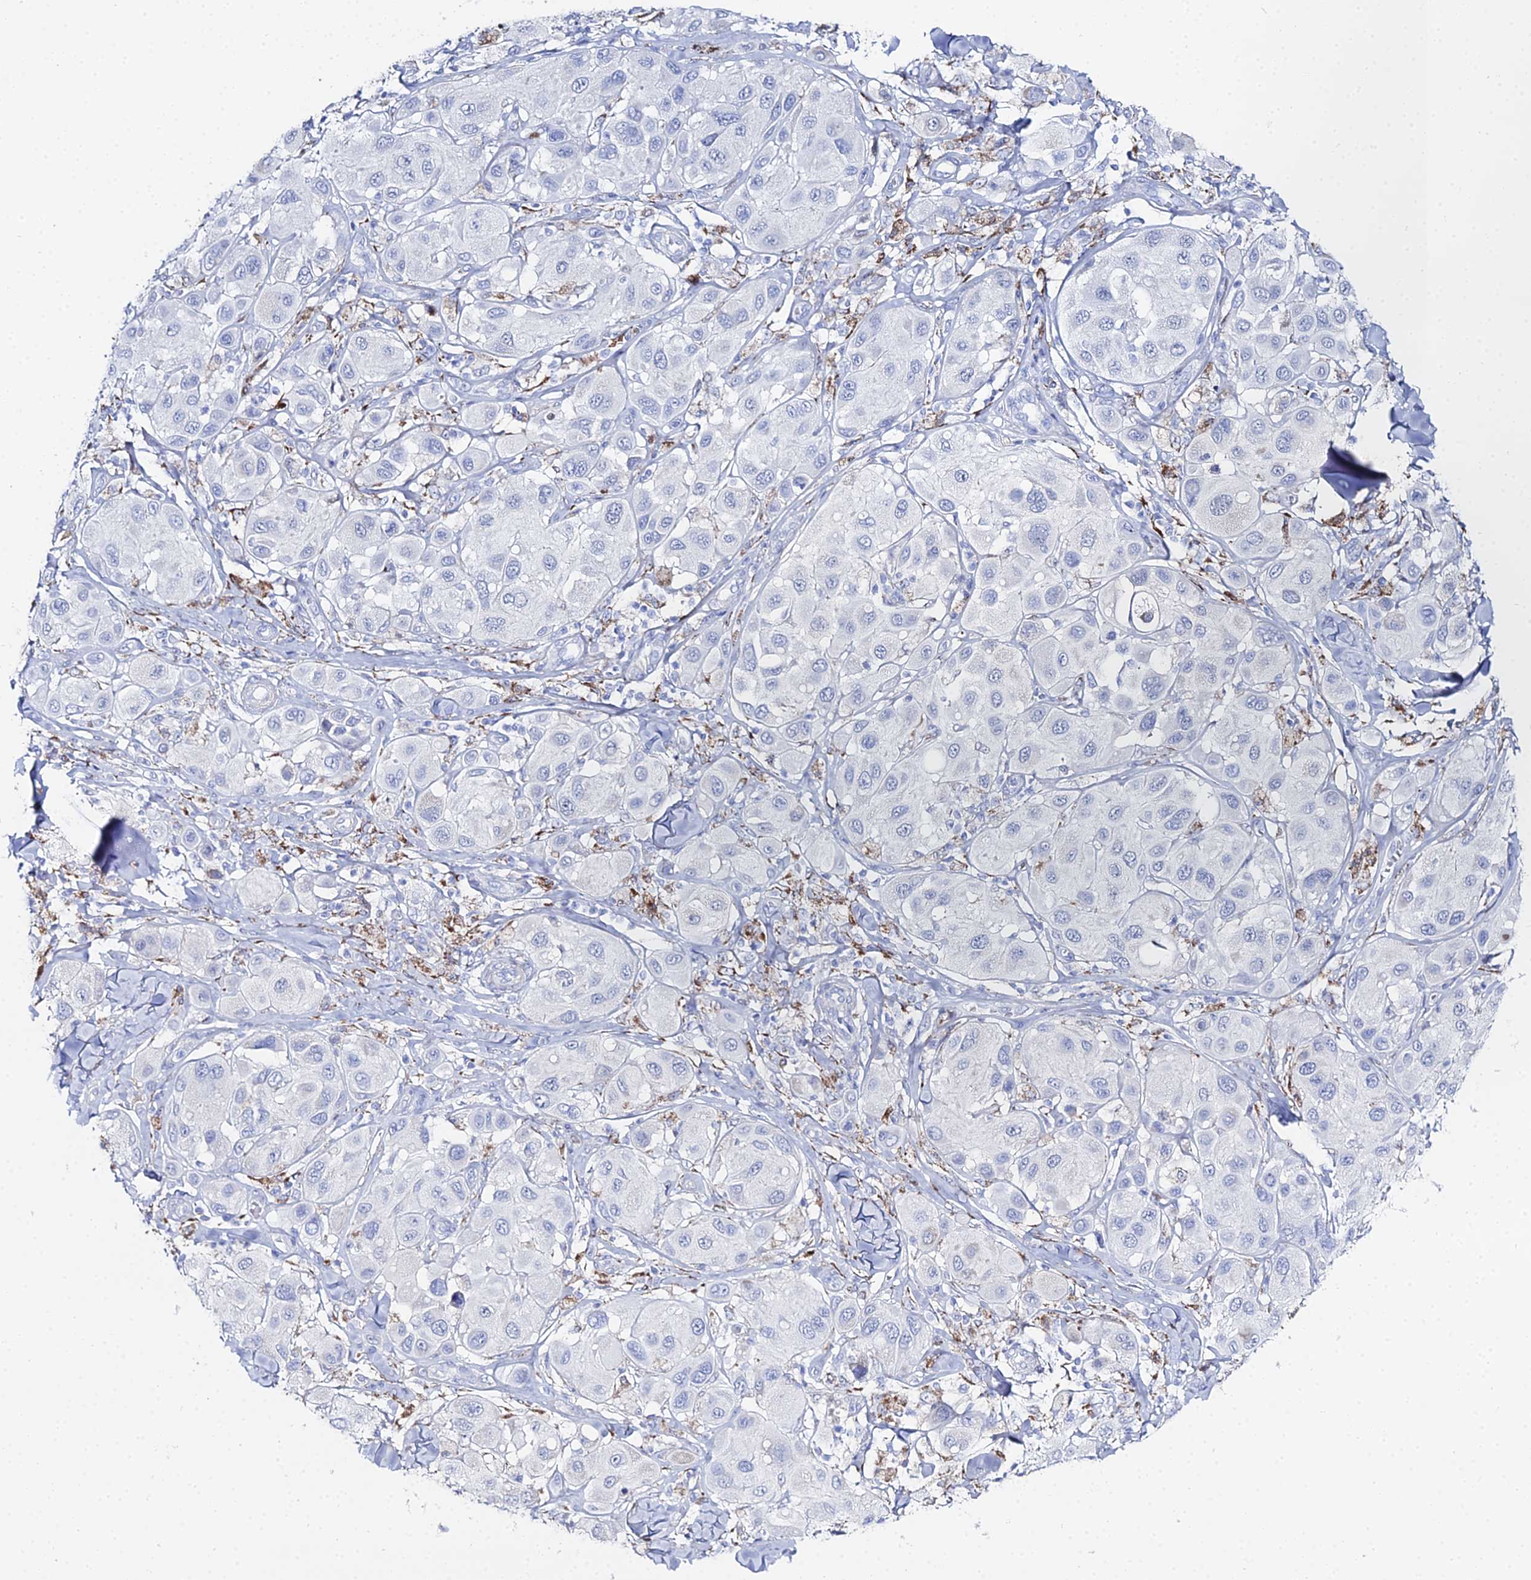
{"staining": {"intensity": "negative", "quantity": "none", "location": "none"}, "tissue": "melanoma", "cell_type": "Tumor cells", "image_type": "cancer", "snomed": [{"axis": "morphology", "description": "Malignant melanoma, Metastatic site"}, {"axis": "topography", "description": "Skin"}], "caption": "High magnification brightfield microscopy of malignant melanoma (metastatic site) stained with DAB (3,3'-diaminobenzidine) (brown) and counterstained with hematoxylin (blue): tumor cells show no significant positivity.", "gene": "DHX34", "patient": {"sex": "male", "age": 41}}